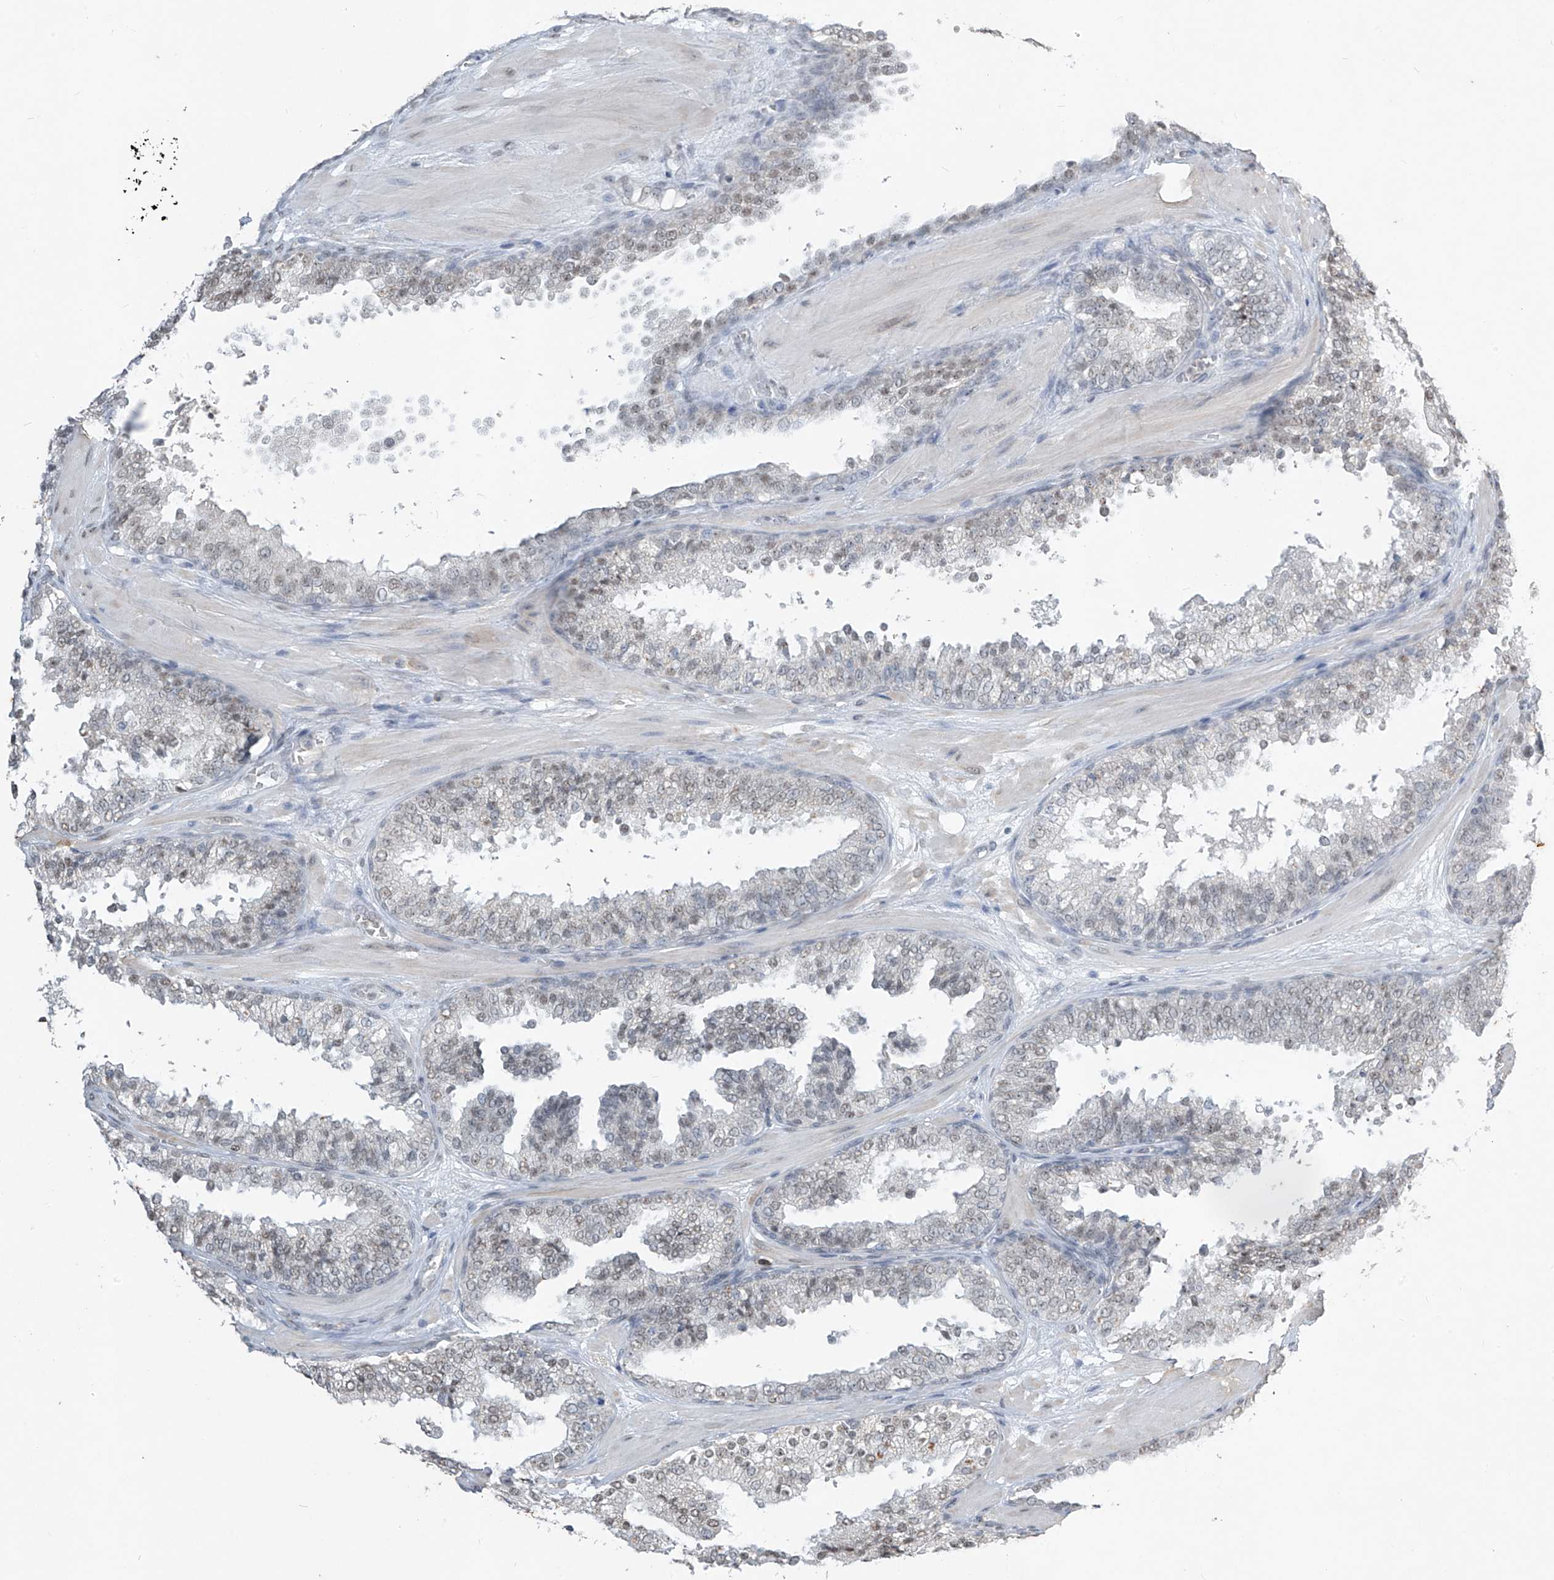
{"staining": {"intensity": "negative", "quantity": "none", "location": "none"}, "tissue": "prostate cancer", "cell_type": "Tumor cells", "image_type": "cancer", "snomed": [{"axis": "morphology", "description": "Adenocarcinoma, High grade"}, {"axis": "topography", "description": "Prostate"}], "caption": "This is a image of immunohistochemistry (IHC) staining of adenocarcinoma (high-grade) (prostate), which shows no expression in tumor cells. Nuclei are stained in blue.", "gene": "TFEC", "patient": {"sex": "male", "age": 65}}